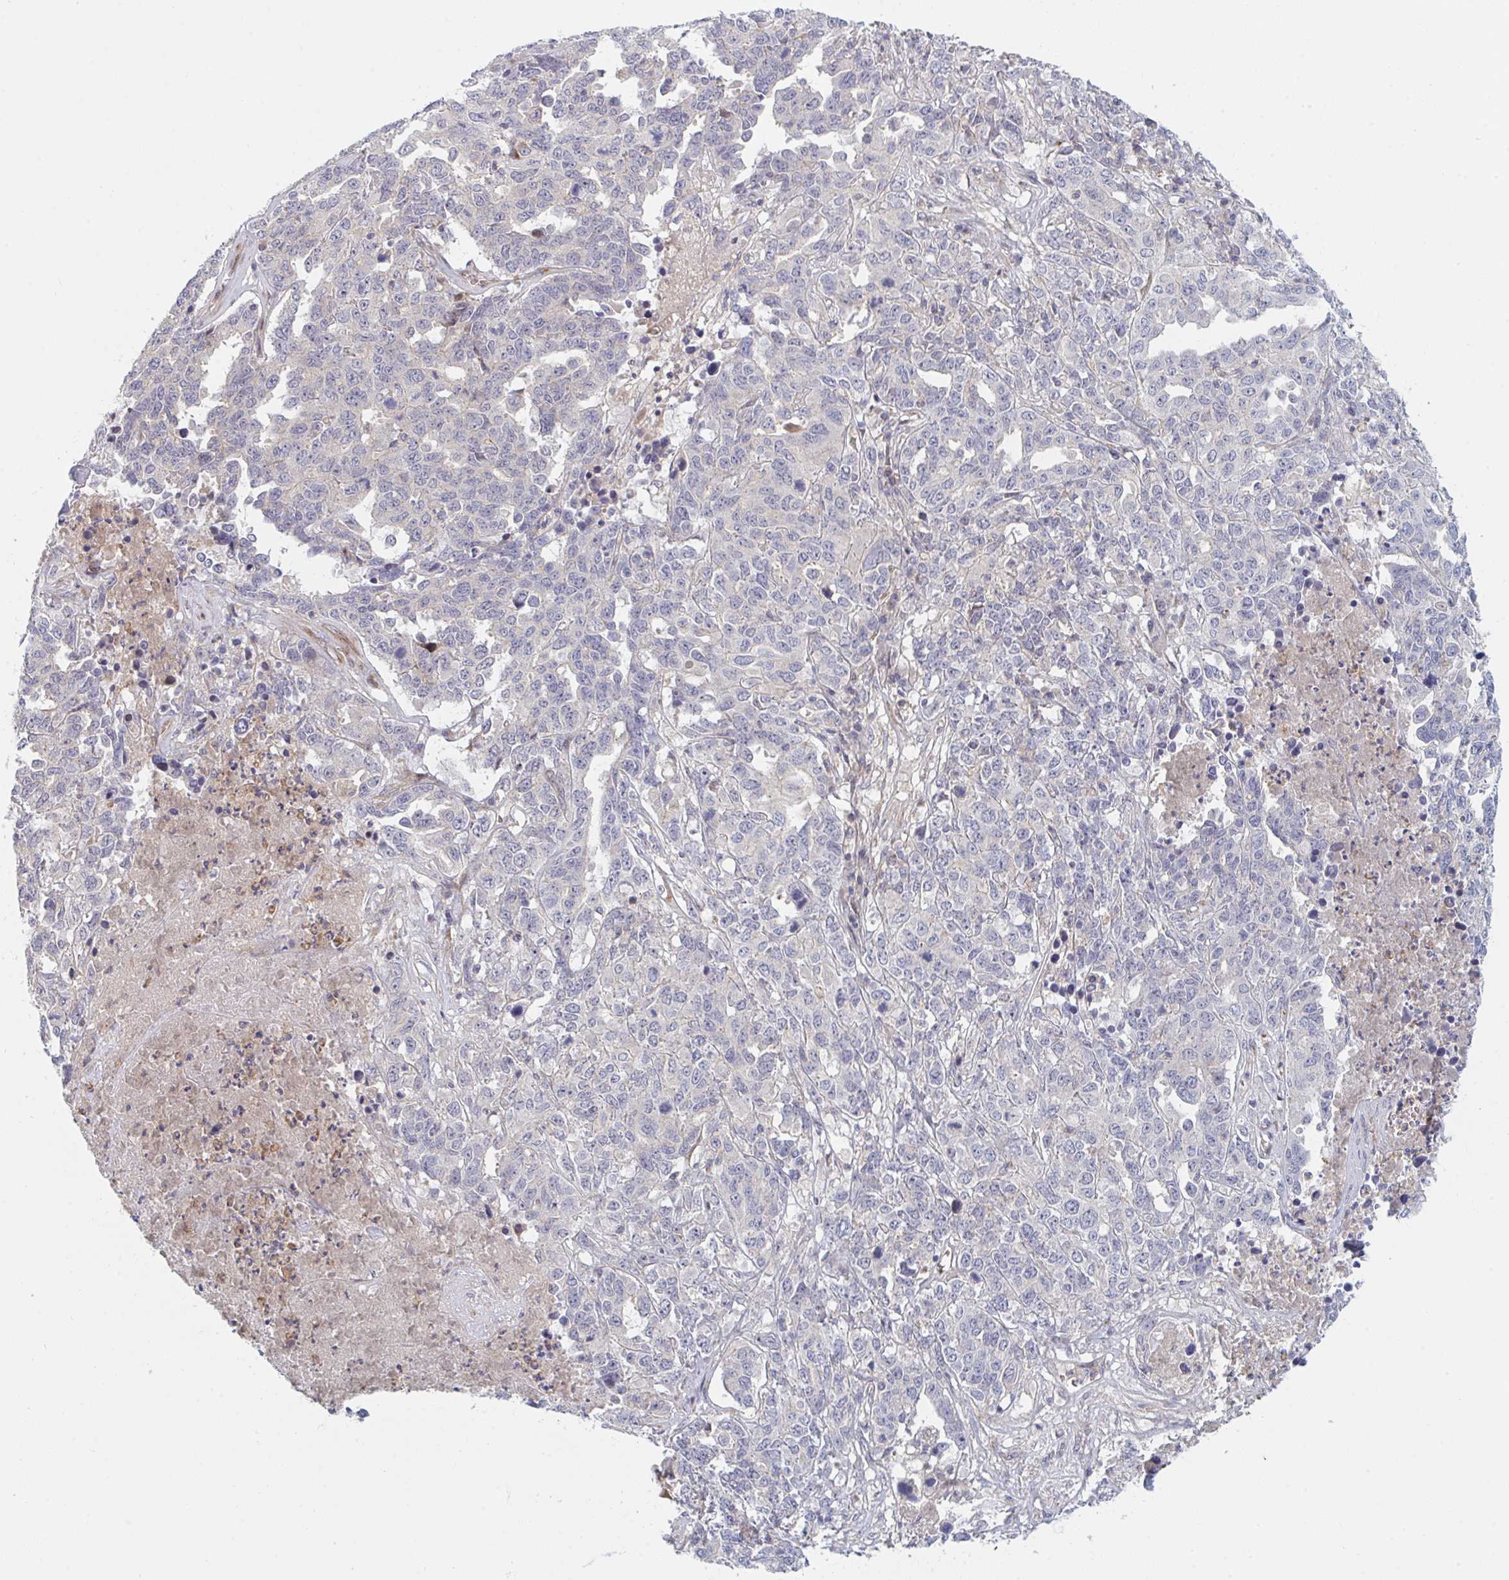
{"staining": {"intensity": "negative", "quantity": "none", "location": "none"}, "tissue": "ovarian cancer", "cell_type": "Tumor cells", "image_type": "cancer", "snomed": [{"axis": "morphology", "description": "Carcinoma, endometroid"}, {"axis": "topography", "description": "Ovary"}], "caption": "Ovarian endometroid carcinoma was stained to show a protein in brown. There is no significant positivity in tumor cells. (DAB immunohistochemistry, high magnification).", "gene": "TNFSF4", "patient": {"sex": "female", "age": 62}}